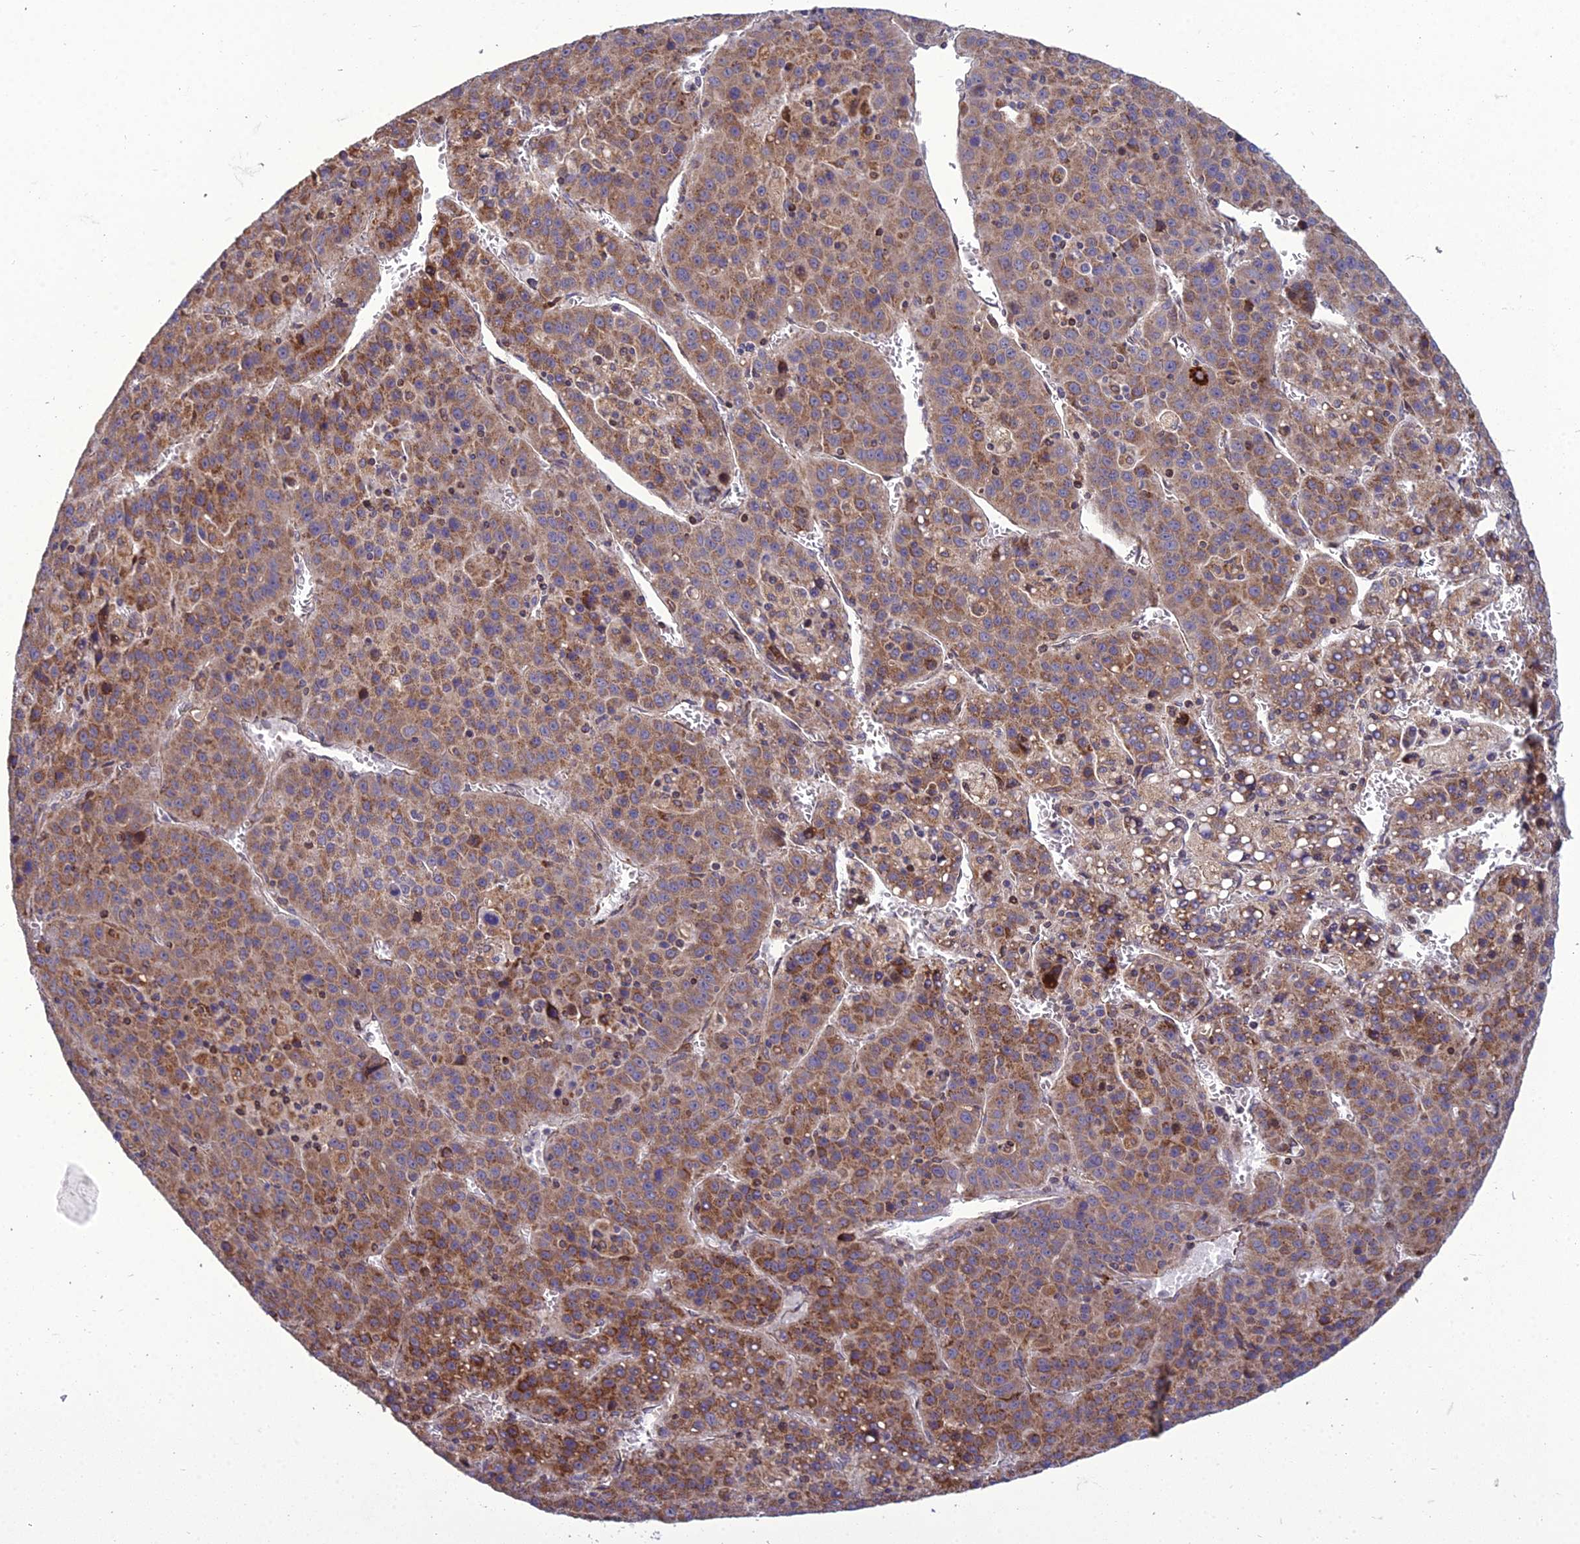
{"staining": {"intensity": "moderate", "quantity": ">75%", "location": "cytoplasmic/membranous"}, "tissue": "liver cancer", "cell_type": "Tumor cells", "image_type": "cancer", "snomed": [{"axis": "morphology", "description": "Carcinoma, Hepatocellular, NOS"}, {"axis": "topography", "description": "Liver"}], "caption": "Protein staining shows moderate cytoplasmic/membranous positivity in approximately >75% of tumor cells in liver cancer.", "gene": "GIMAP1", "patient": {"sex": "female", "age": 53}}